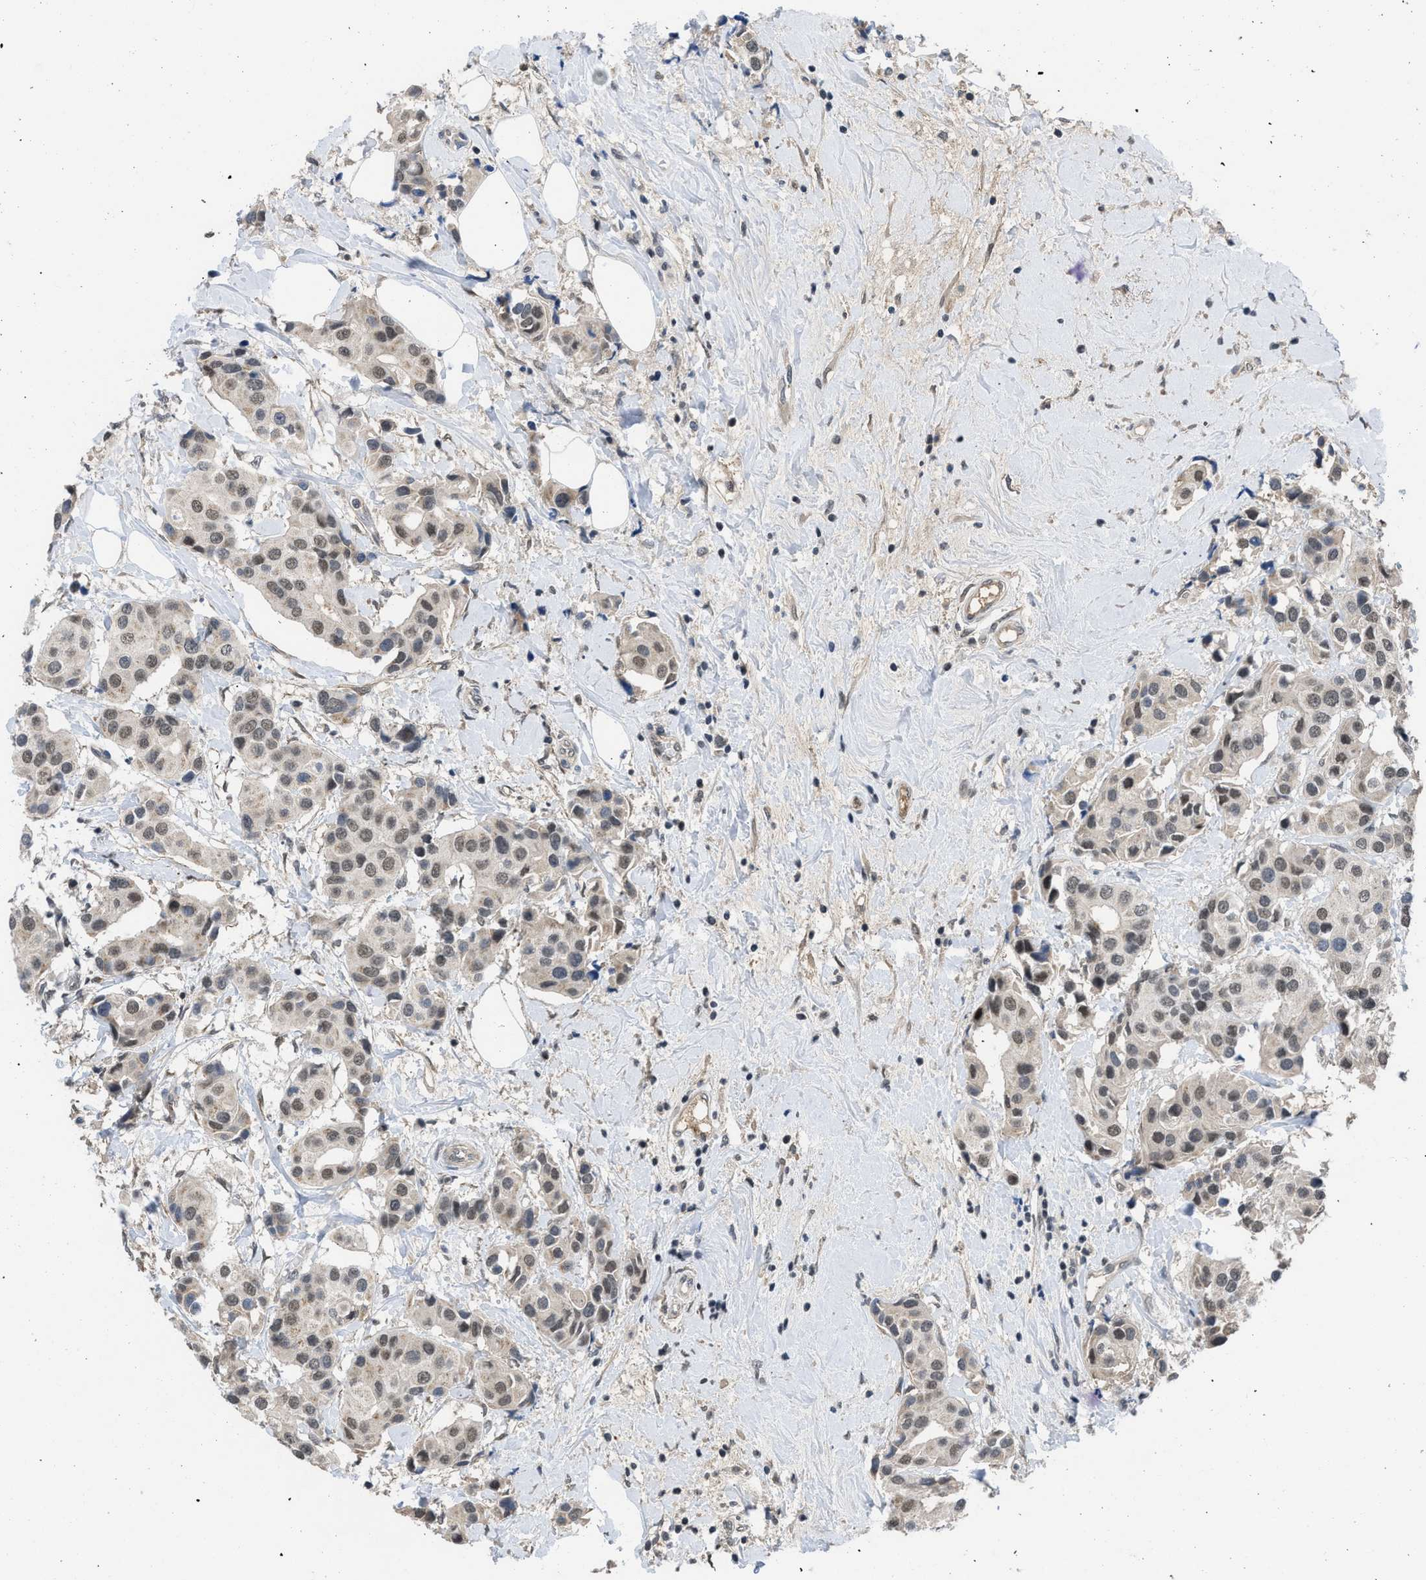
{"staining": {"intensity": "moderate", "quantity": ">75%", "location": "nuclear"}, "tissue": "breast cancer", "cell_type": "Tumor cells", "image_type": "cancer", "snomed": [{"axis": "morphology", "description": "Normal tissue, NOS"}, {"axis": "morphology", "description": "Duct carcinoma"}, {"axis": "topography", "description": "Breast"}], "caption": "Protein analysis of breast cancer (intraductal carcinoma) tissue reveals moderate nuclear expression in about >75% of tumor cells.", "gene": "TERF2IP", "patient": {"sex": "female", "age": 39}}